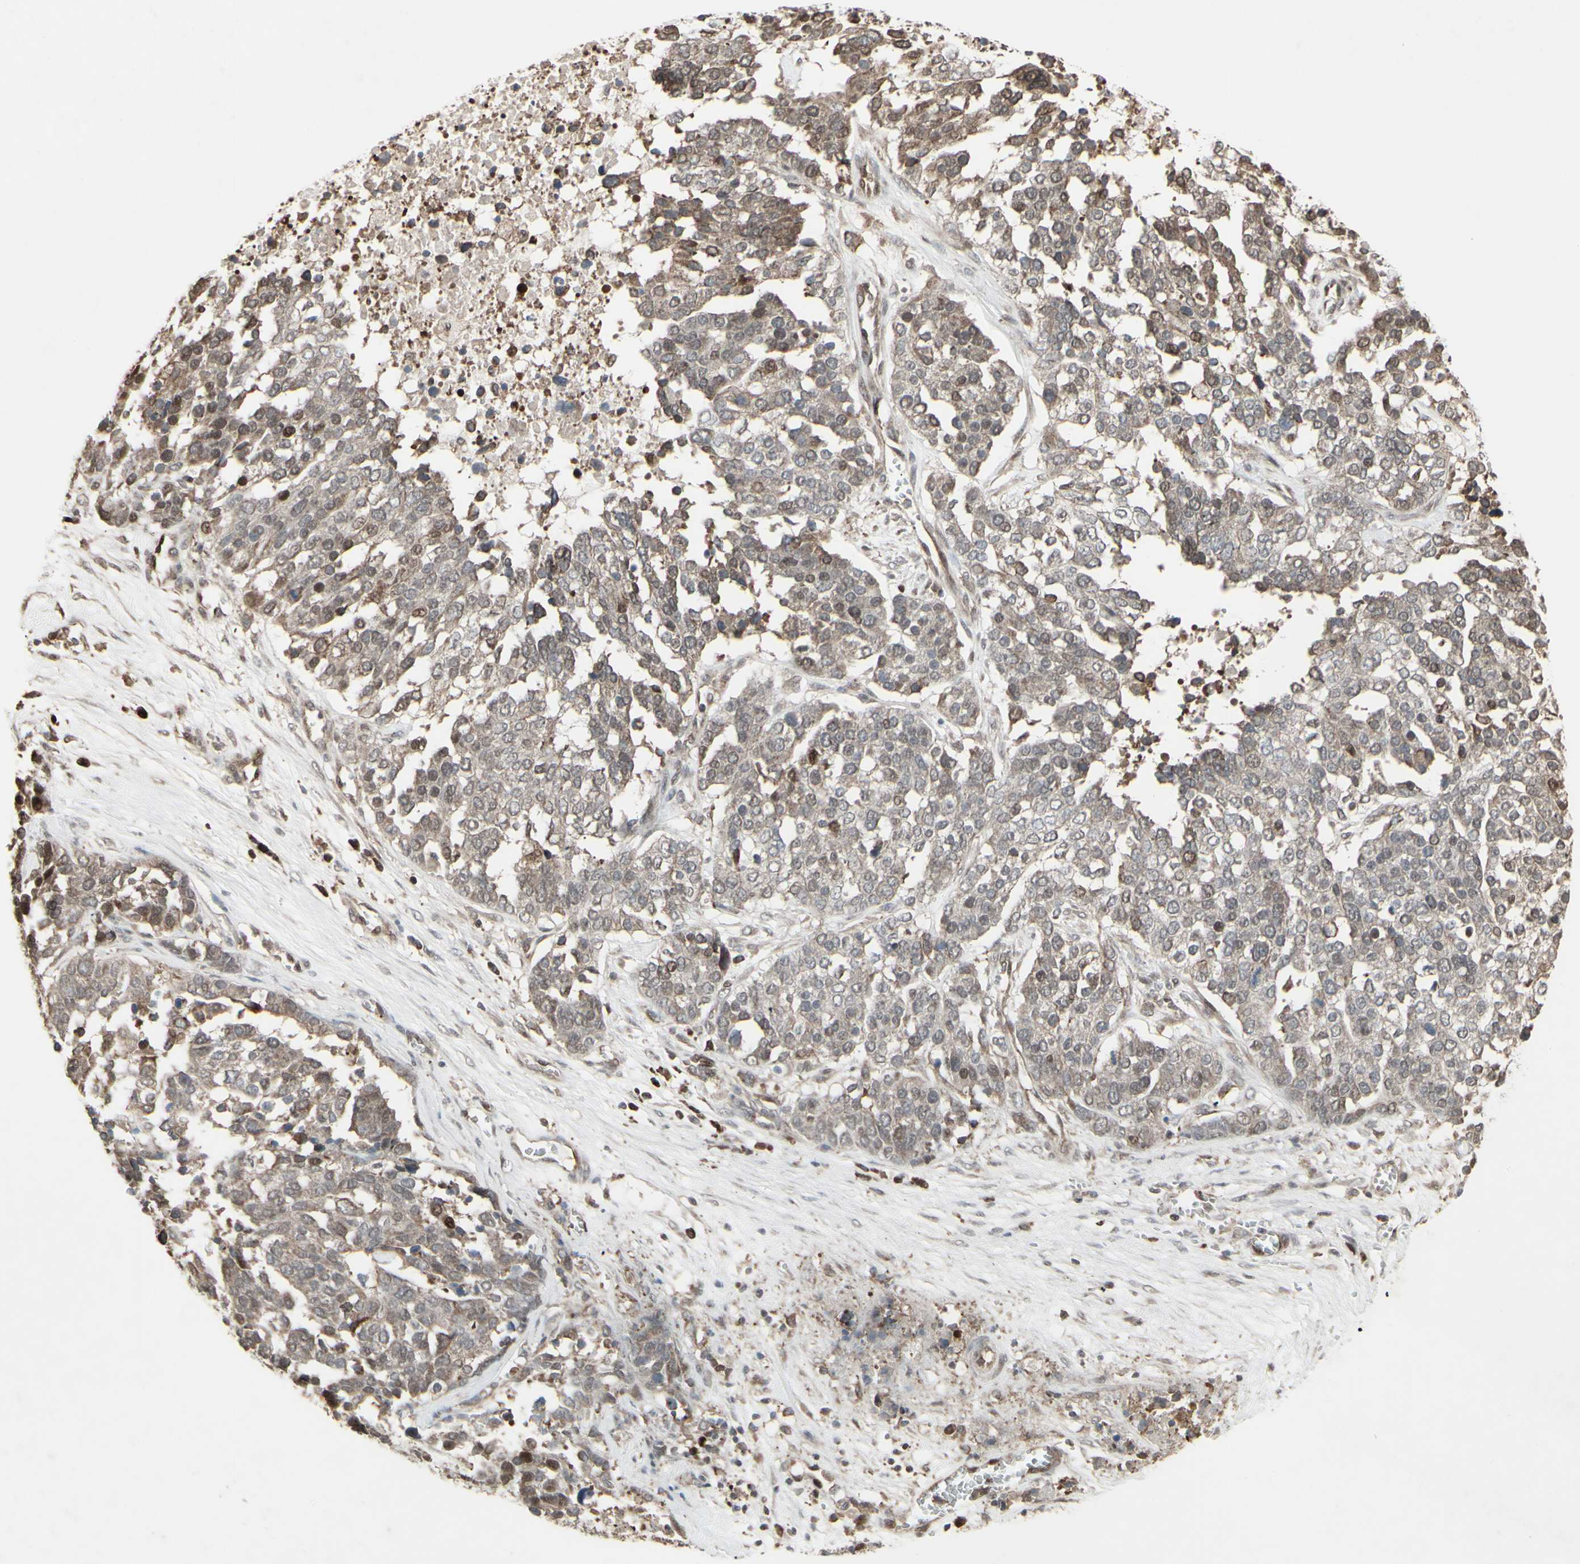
{"staining": {"intensity": "weak", "quantity": ">75%", "location": "cytoplasmic/membranous,nuclear"}, "tissue": "ovarian cancer", "cell_type": "Tumor cells", "image_type": "cancer", "snomed": [{"axis": "morphology", "description": "Cystadenocarcinoma, serous, NOS"}, {"axis": "topography", "description": "Ovary"}], "caption": "This is a photomicrograph of immunohistochemistry staining of ovarian cancer (serous cystadenocarcinoma), which shows weak staining in the cytoplasmic/membranous and nuclear of tumor cells.", "gene": "CD33", "patient": {"sex": "female", "age": 44}}